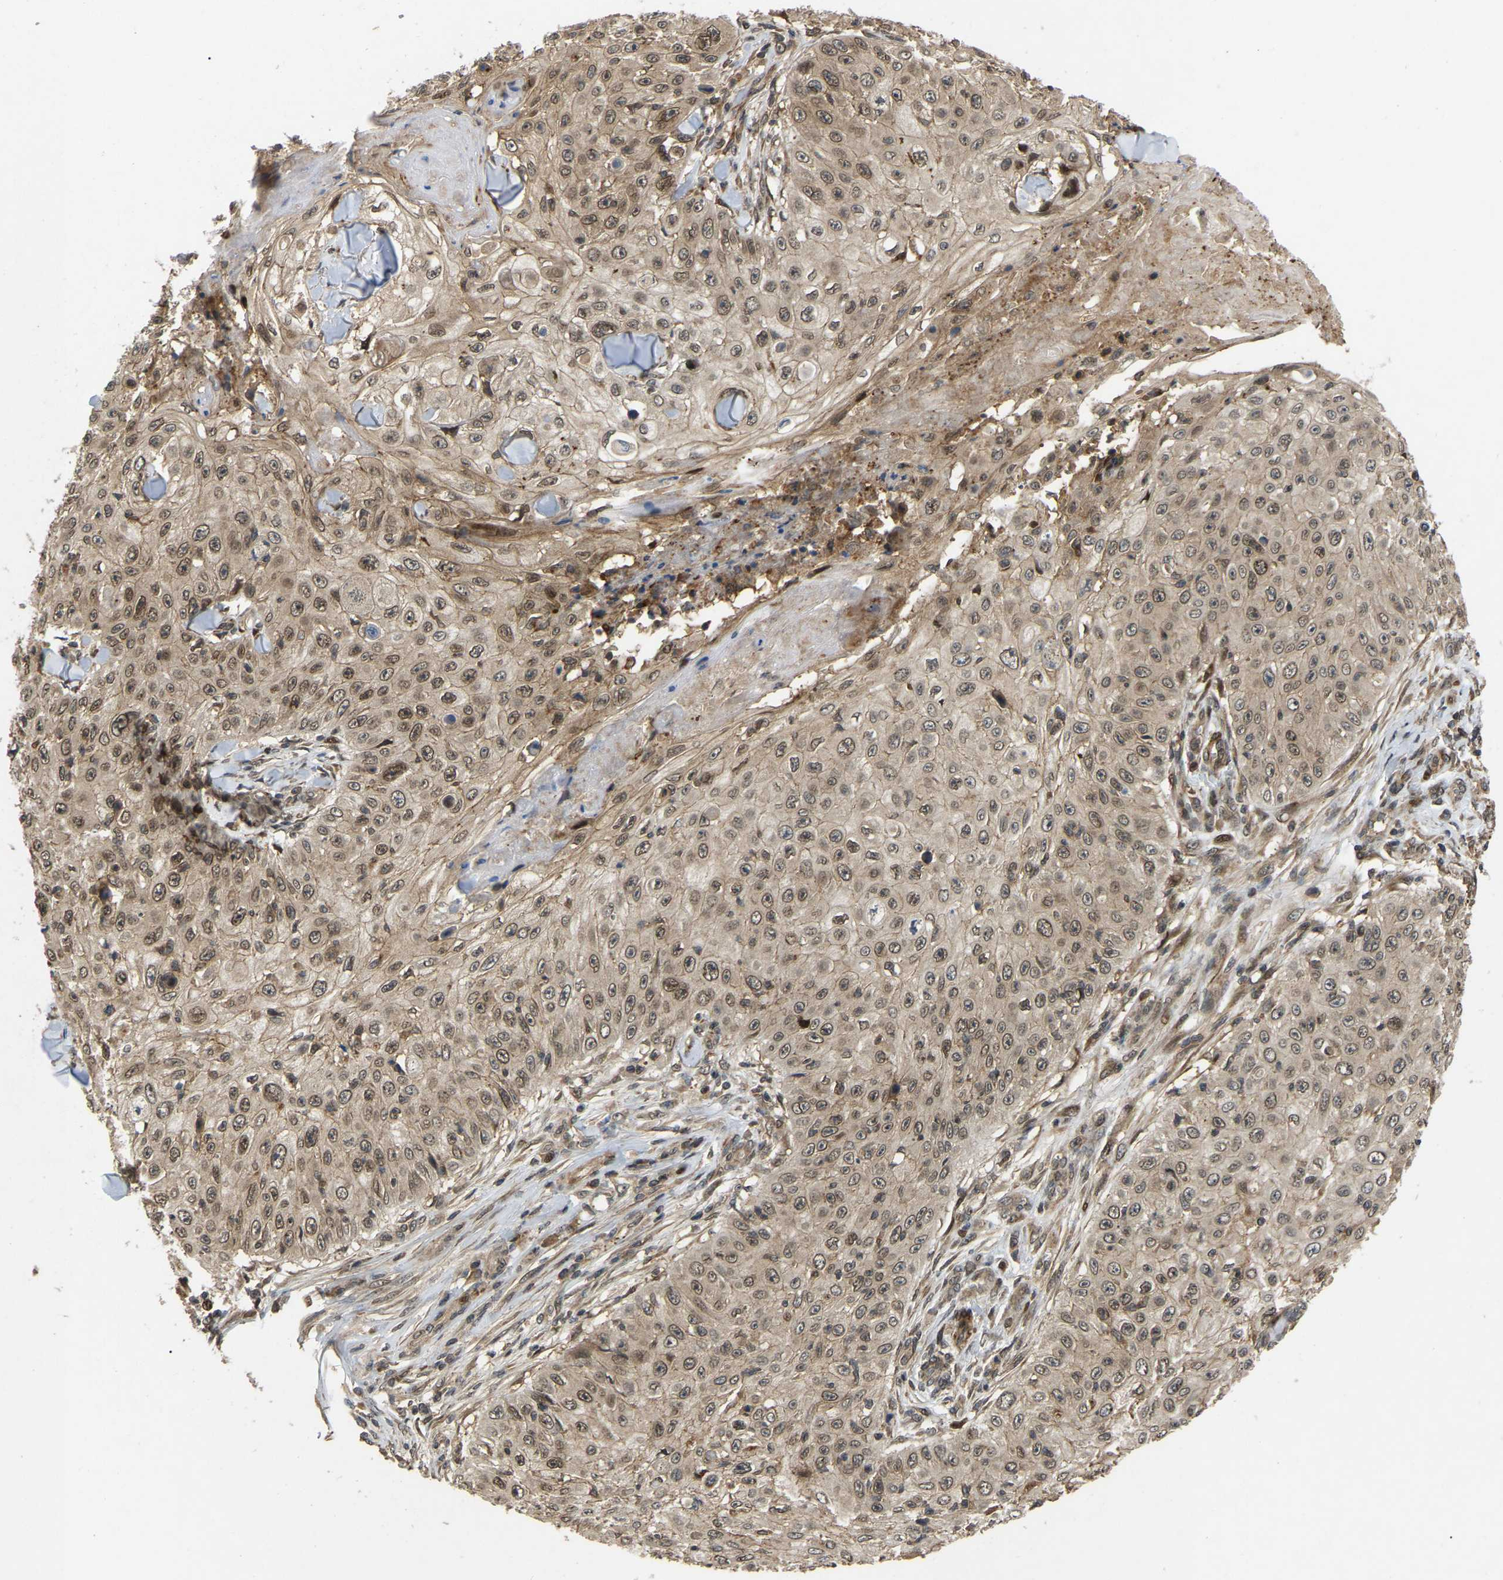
{"staining": {"intensity": "moderate", "quantity": ">75%", "location": "cytoplasmic/membranous,nuclear"}, "tissue": "skin cancer", "cell_type": "Tumor cells", "image_type": "cancer", "snomed": [{"axis": "morphology", "description": "Squamous cell carcinoma, NOS"}, {"axis": "topography", "description": "Skin"}], "caption": "DAB immunohistochemical staining of human skin cancer (squamous cell carcinoma) shows moderate cytoplasmic/membranous and nuclear protein expression in approximately >75% of tumor cells. (DAB (3,3'-diaminobenzidine) IHC, brown staining for protein, blue staining for nuclei).", "gene": "KIAA1549", "patient": {"sex": "male", "age": 86}}